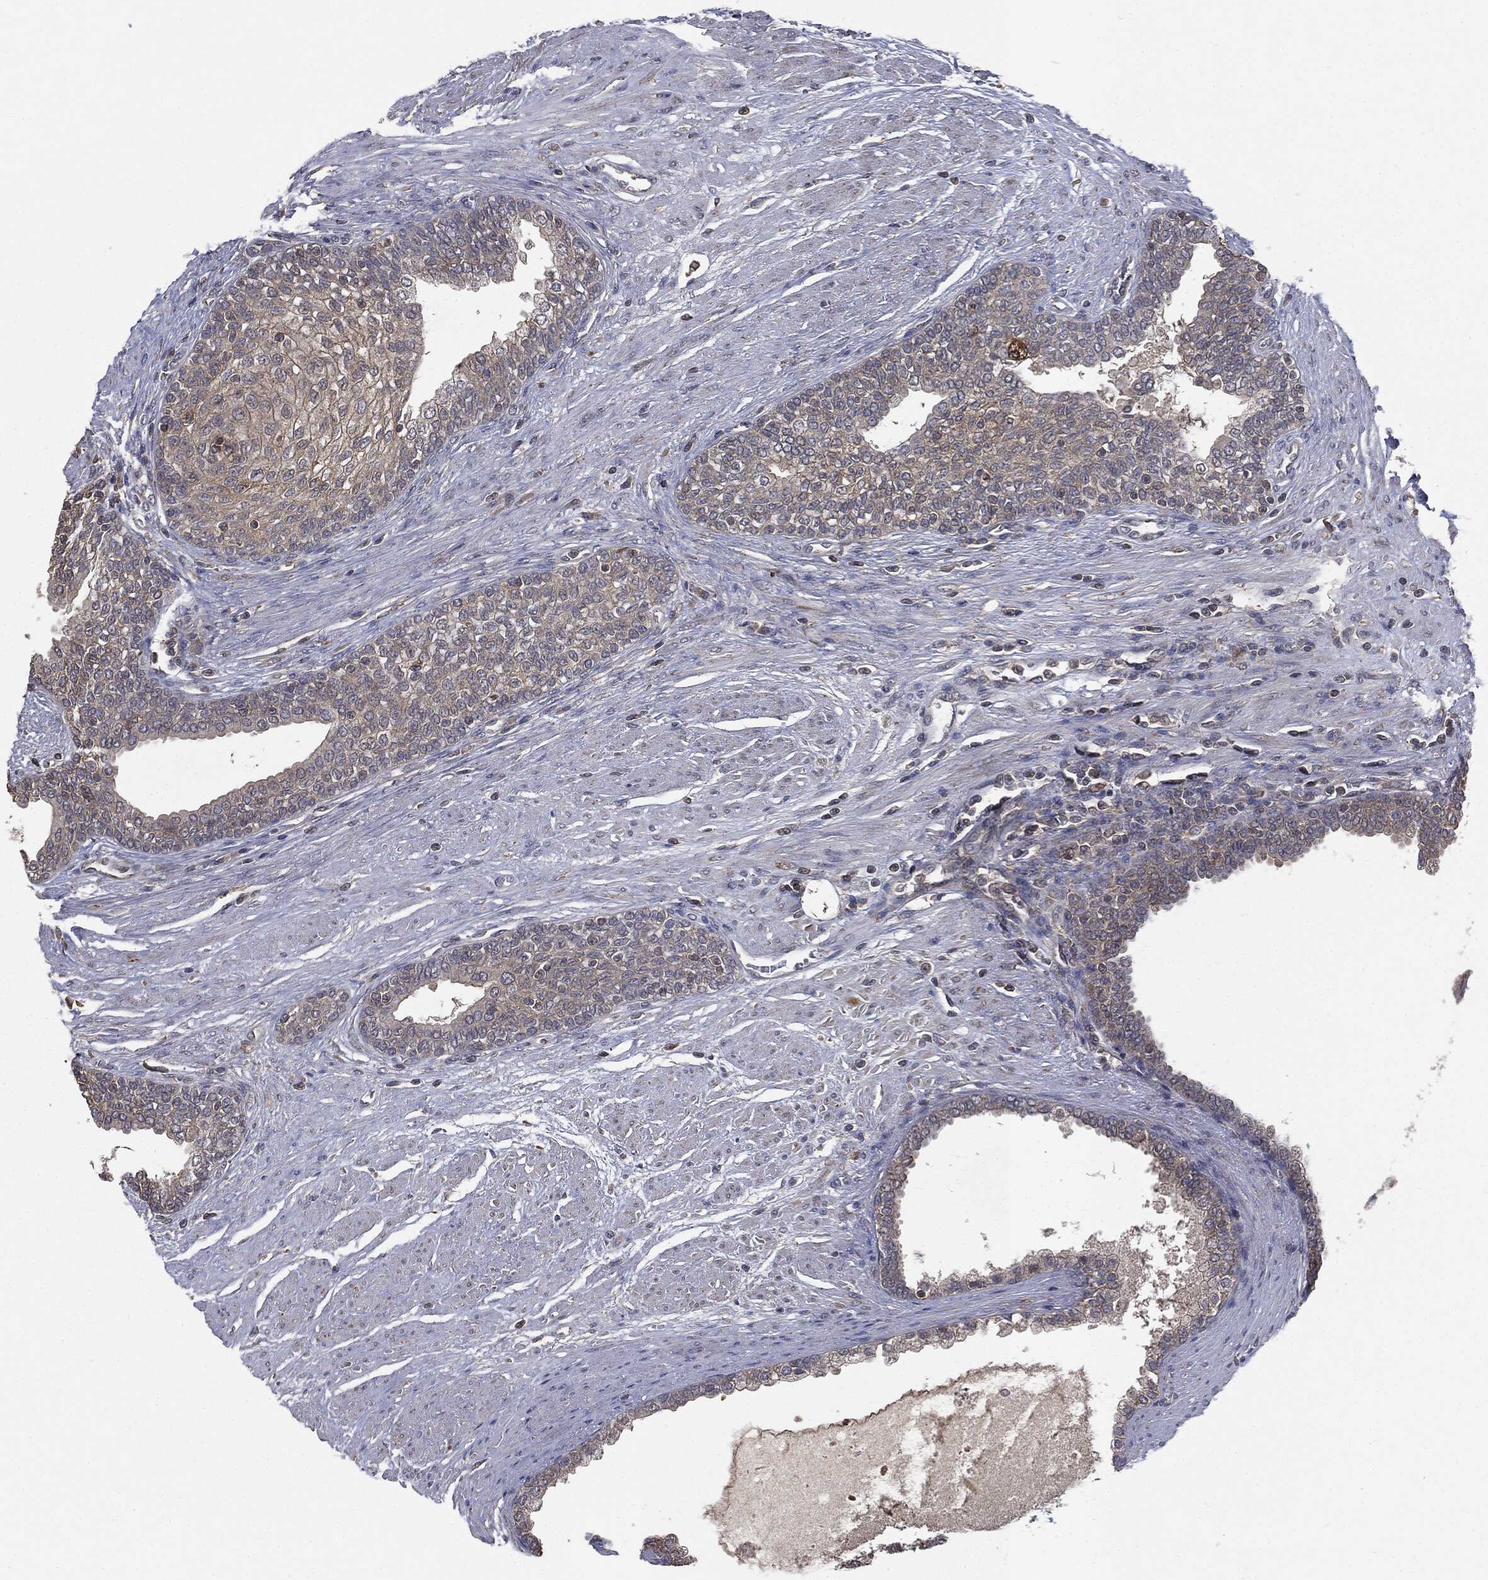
{"staining": {"intensity": "negative", "quantity": "none", "location": "none"}, "tissue": "prostate cancer", "cell_type": "Tumor cells", "image_type": "cancer", "snomed": [{"axis": "morphology", "description": "Adenocarcinoma, NOS"}, {"axis": "topography", "description": "Prostate and seminal vesicle, NOS"}, {"axis": "topography", "description": "Prostate"}], "caption": "This is an immunohistochemistry (IHC) image of adenocarcinoma (prostate). There is no staining in tumor cells.", "gene": "PLOD3", "patient": {"sex": "male", "age": 62}}